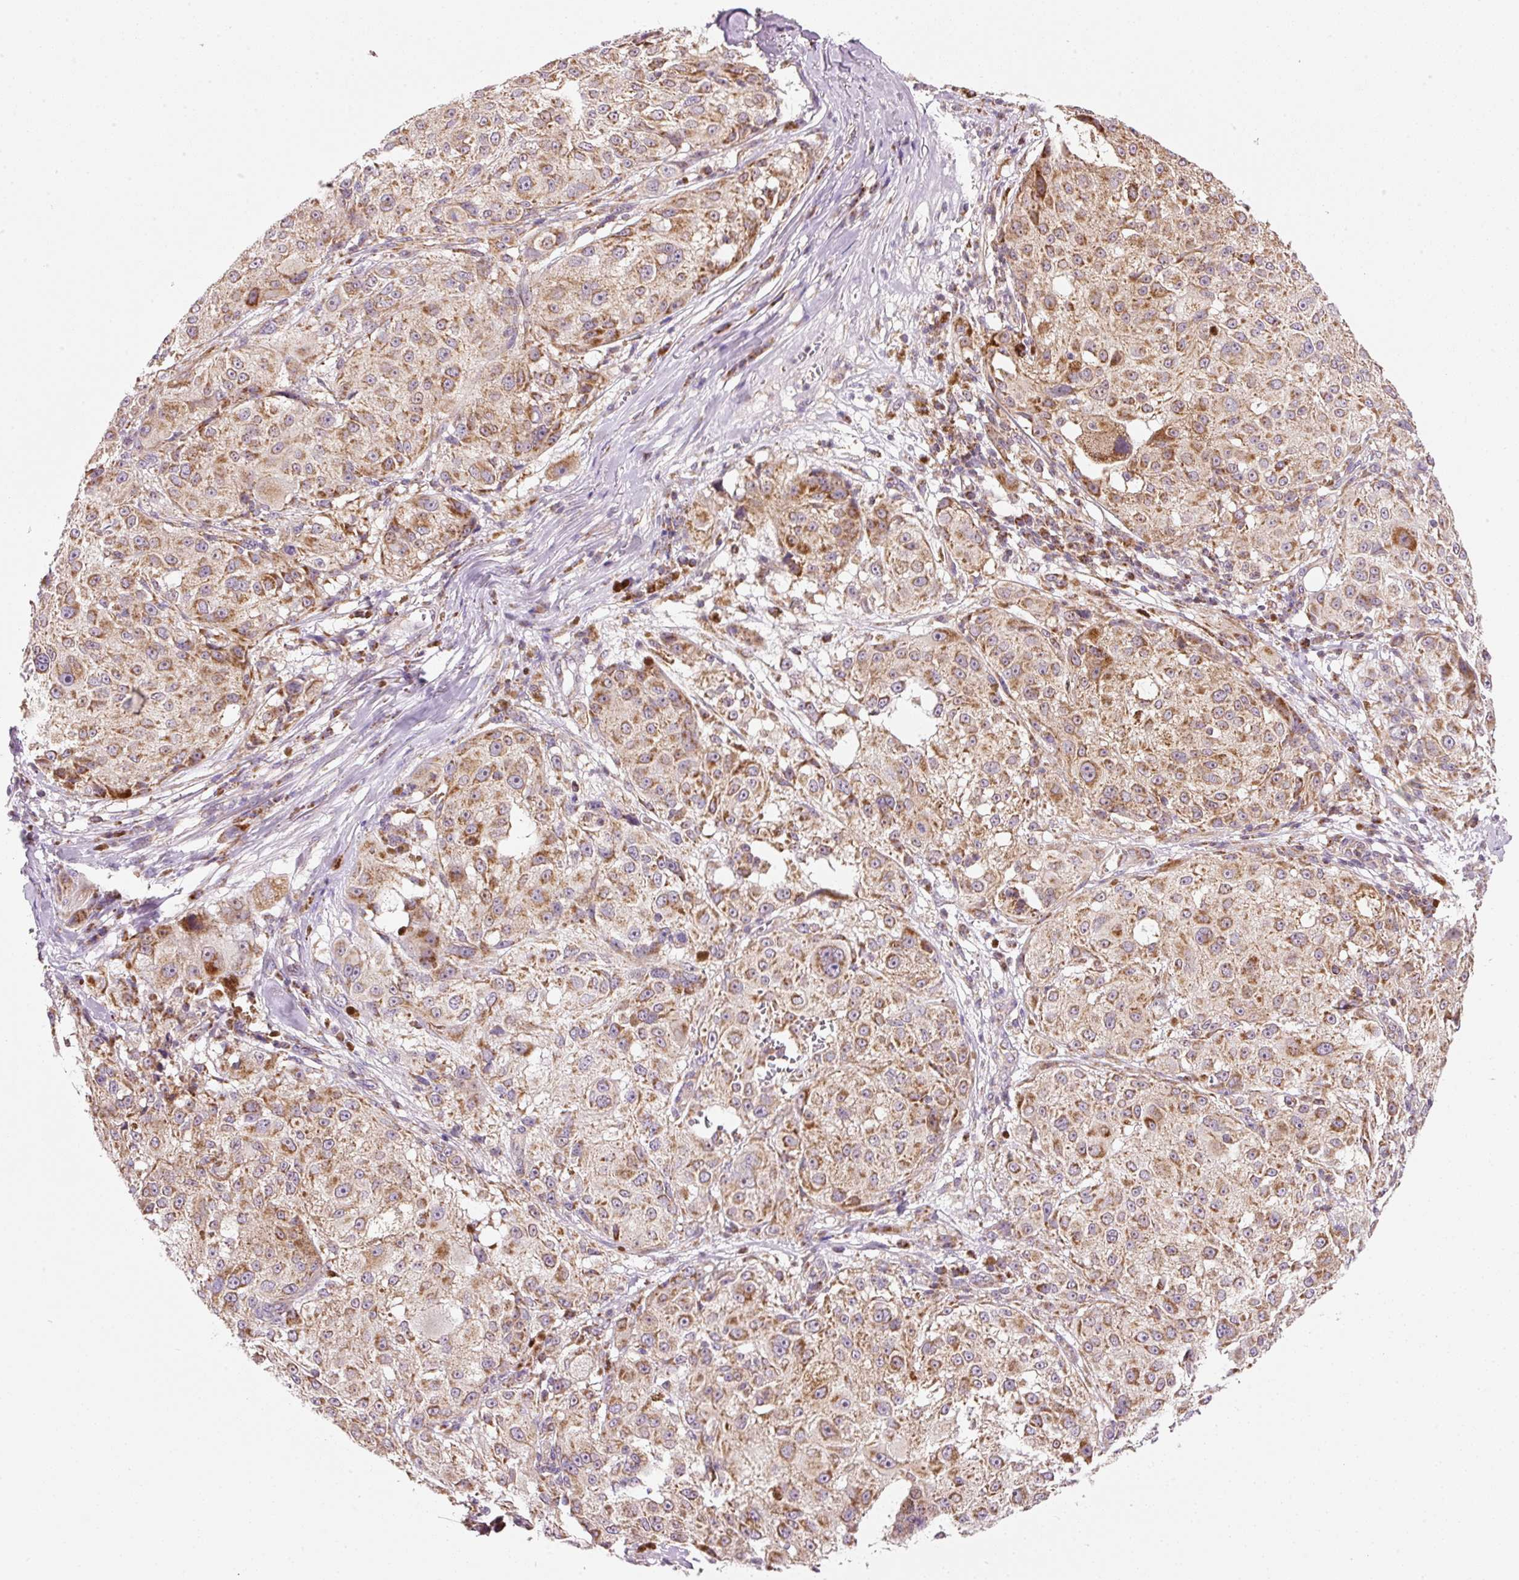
{"staining": {"intensity": "moderate", "quantity": ">75%", "location": "cytoplasmic/membranous"}, "tissue": "melanoma", "cell_type": "Tumor cells", "image_type": "cancer", "snomed": [{"axis": "morphology", "description": "Necrosis, NOS"}, {"axis": "morphology", "description": "Malignant melanoma, NOS"}, {"axis": "topography", "description": "Skin"}], "caption": "Immunohistochemistry (IHC) (DAB) staining of human malignant melanoma displays moderate cytoplasmic/membranous protein positivity in about >75% of tumor cells.", "gene": "FAM78B", "patient": {"sex": "female", "age": 87}}